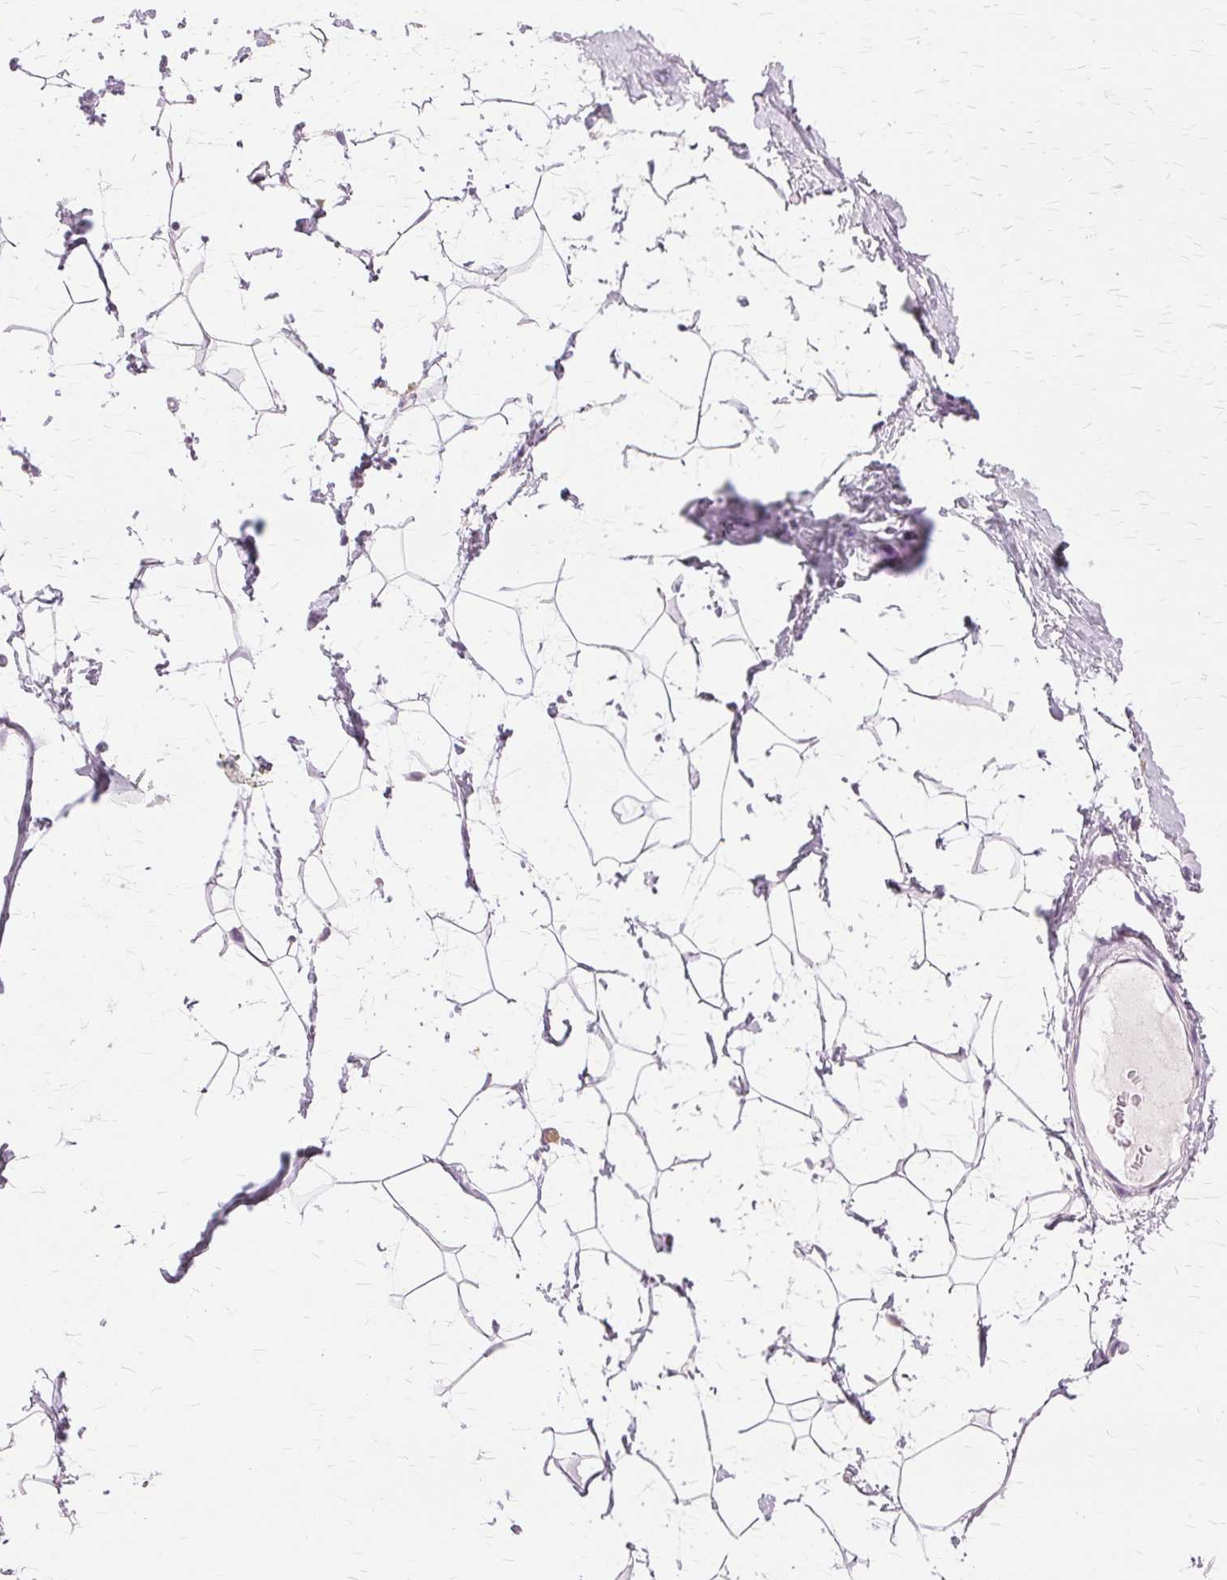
{"staining": {"intensity": "negative", "quantity": "none", "location": "none"}, "tissue": "breast", "cell_type": "Adipocytes", "image_type": "normal", "snomed": [{"axis": "morphology", "description": "Normal tissue, NOS"}, {"axis": "topography", "description": "Breast"}], "caption": "This is an immunohistochemistry histopathology image of normal human breast. There is no positivity in adipocytes.", "gene": "SLC45A3", "patient": {"sex": "female", "age": 32}}